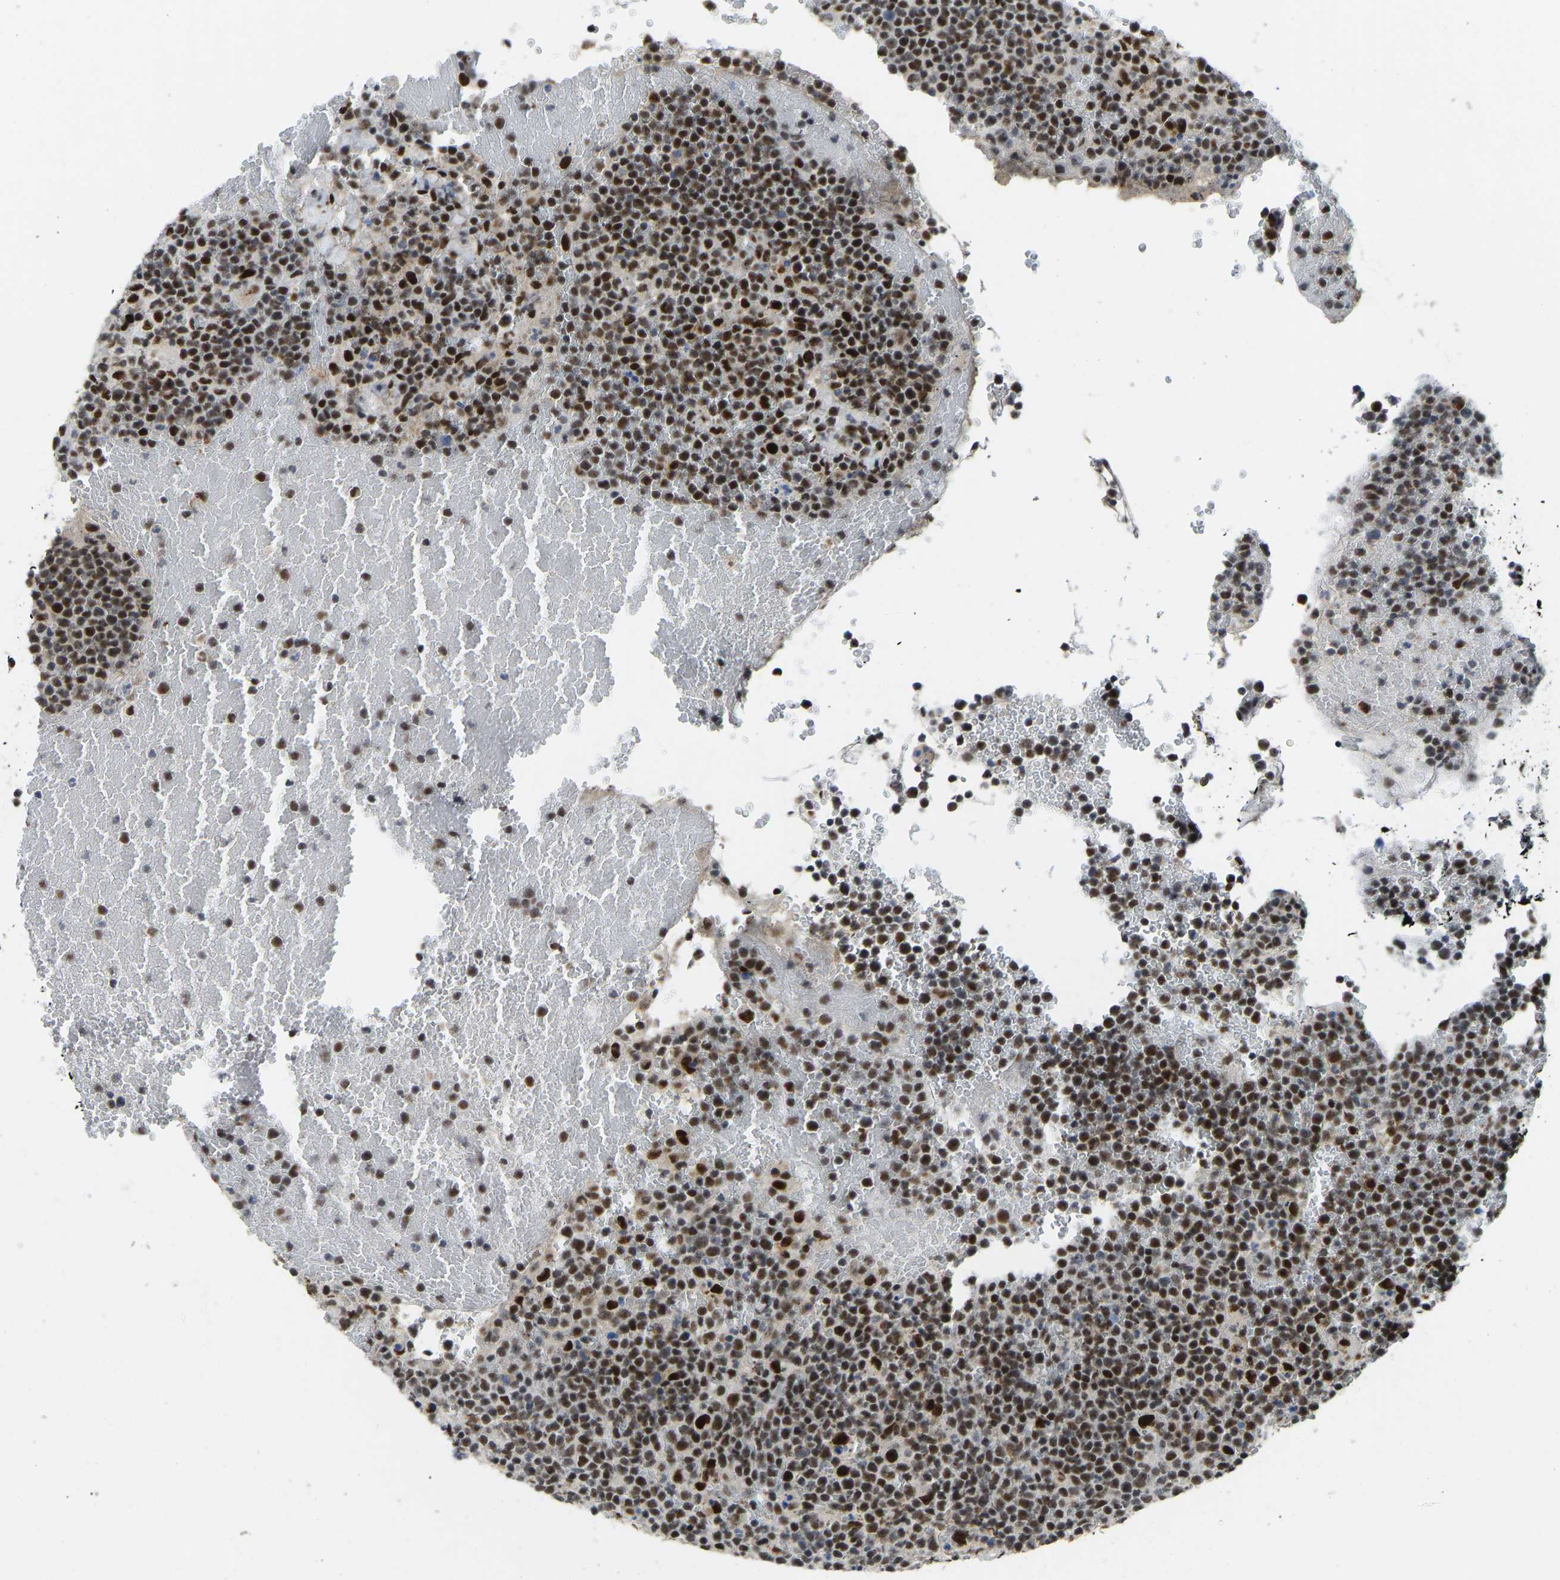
{"staining": {"intensity": "strong", "quantity": ">75%", "location": "nuclear"}, "tissue": "lymphoma", "cell_type": "Tumor cells", "image_type": "cancer", "snomed": [{"axis": "morphology", "description": "Malignant lymphoma, non-Hodgkin's type, High grade"}, {"axis": "topography", "description": "Lymph node"}], "caption": "A photomicrograph of malignant lymphoma, non-Hodgkin's type (high-grade) stained for a protein exhibits strong nuclear brown staining in tumor cells.", "gene": "FOXK1", "patient": {"sex": "male", "age": 61}}